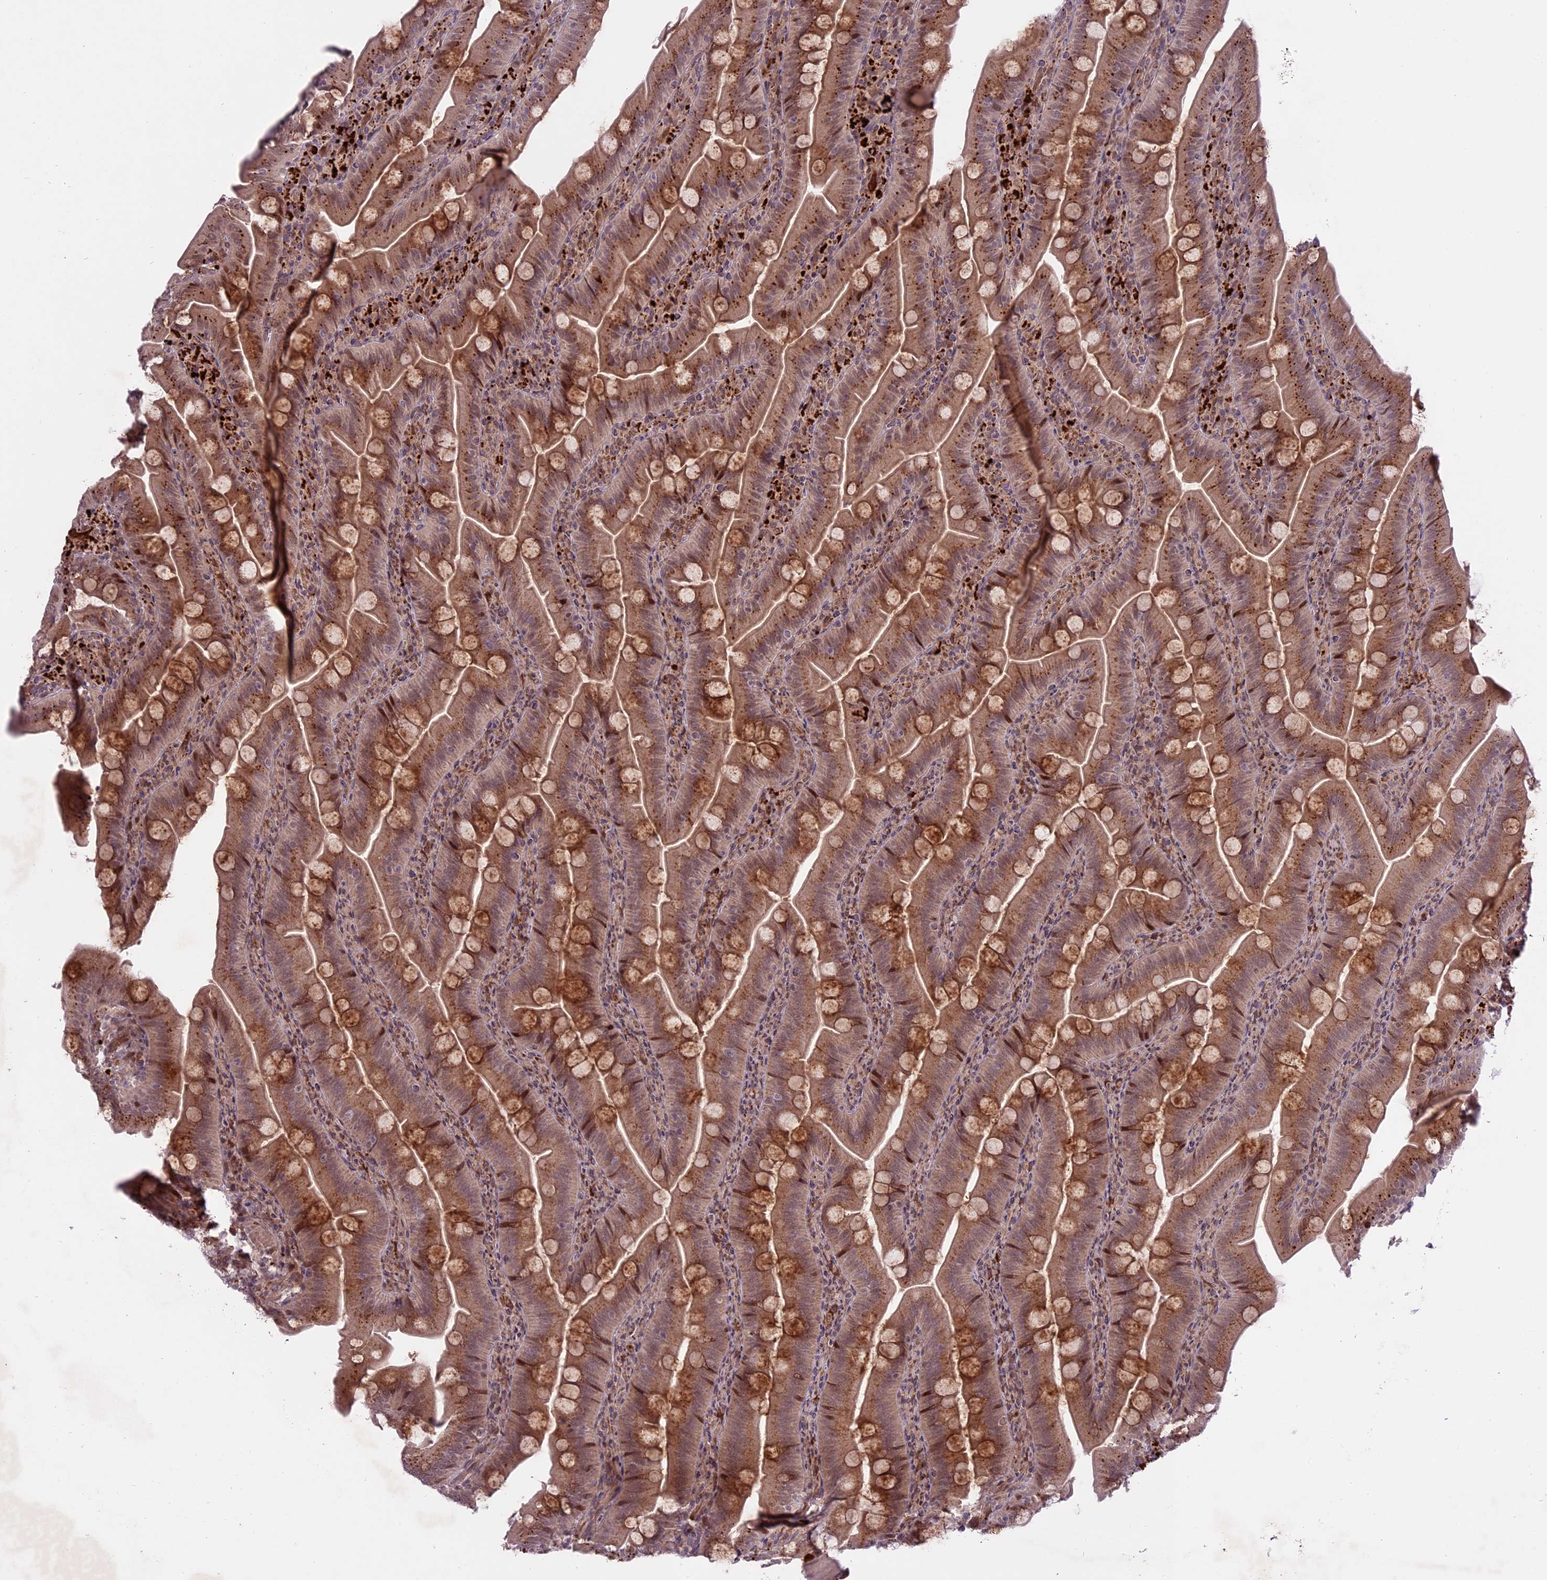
{"staining": {"intensity": "moderate", "quantity": ">75%", "location": "cytoplasmic/membranous"}, "tissue": "appendix", "cell_type": "Glandular cells", "image_type": "normal", "snomed": [{"axis": "morphology", "description": "Normal tissue, NOS"}, {"axis": "topography", "description": "Appendix"}], "caption": "High-magnification brightfield microscopy of benign appendix stained with DAB (brown) and counterstained with hematoxylin (blue). glandular cells exhibit moderate cytoplasmic/membranous expression is appreciated in approximately>75% of cells. (IHC, brightfield microscopy, high magnification).", "gene": "SPRED1", "patient": {"sex": "female", "age": 33}}